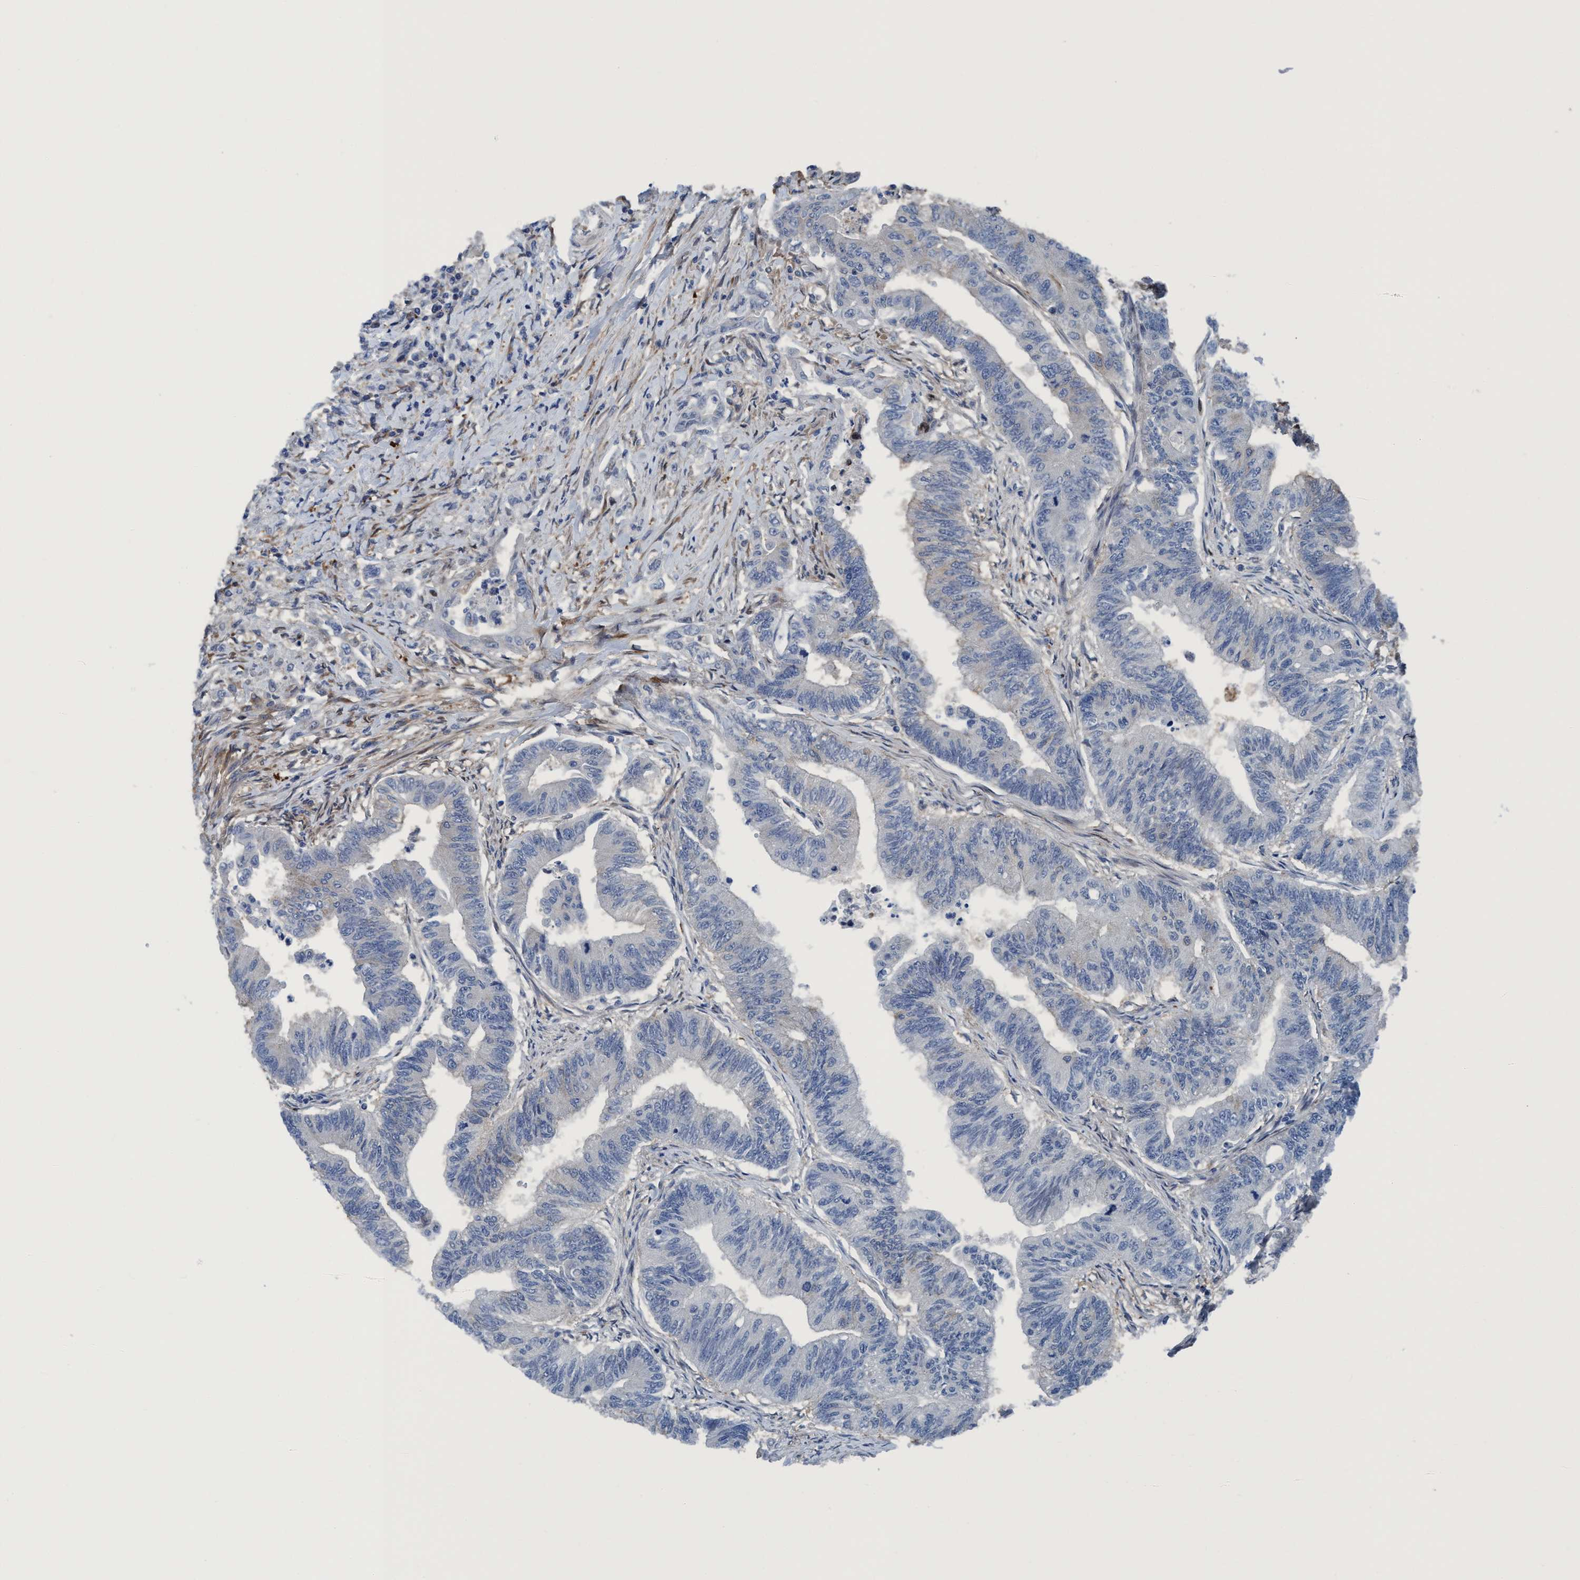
{"staining": {"intensity": "negative", "quantity": "none", "location": "none"}, "tissue": "colorectal cancer", "cell_type": "Tumor cells", "image_type": "cancer", "snomed": [{"axis": "morphology", "description": "Adenoma, NOS"}, {"axis": "morphology", "description": "Adenocarcinoma, NOS"}, {"axis": "topography", "description": "Colon"}], "caption": "Photomicrograph shows no protein staining in tumor cells of adenocarcinoma (colorectal) tissue. (Stains: DAB immunohistochemistry (IHC) with hematoxylin counter stain, Microscopy: brightfield microscopy at high magnification).", "gene": "NMT1", "patient": {"sex": "male", "age": 79}}